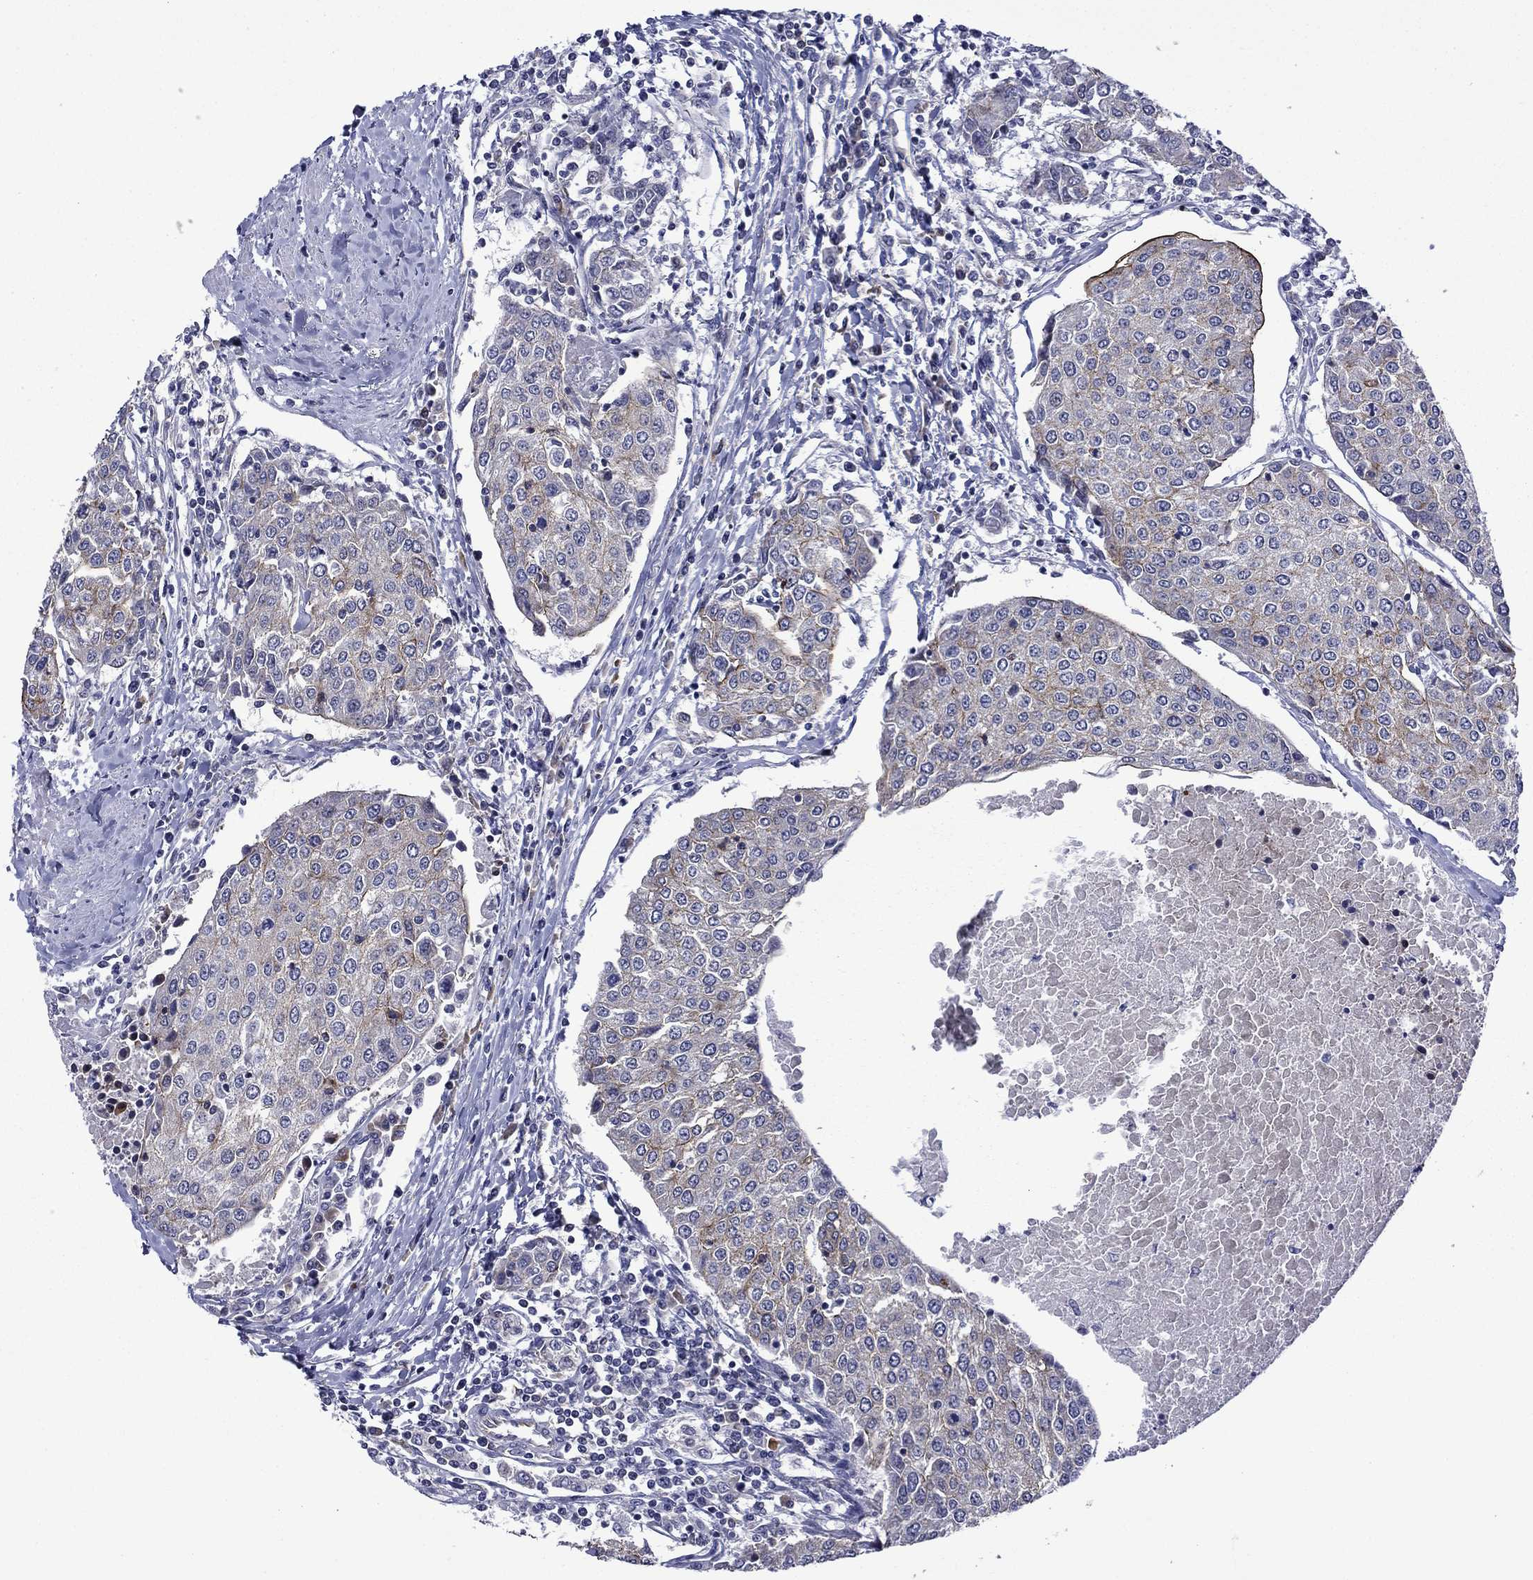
{"staining": {"intensity": "moderate", "quantity": "<25%", "location": "cytoplasmic/membranous"}, "tissue": "urothelial cancer", "cell_type": "Tumor cells", "image_type": "cancer", "snomed": [{"axis": "morphology", "description": "Urothelial carcinoma, High grade"}, {"axis": "topography", "description": "Urinary bladder"}], "caption": "Urothelial cancer stained with a protein marker demonstrates moderate staining in tumor cells.", "gene": "LMO7", "patient": {"sex": "female", "age": 85}}